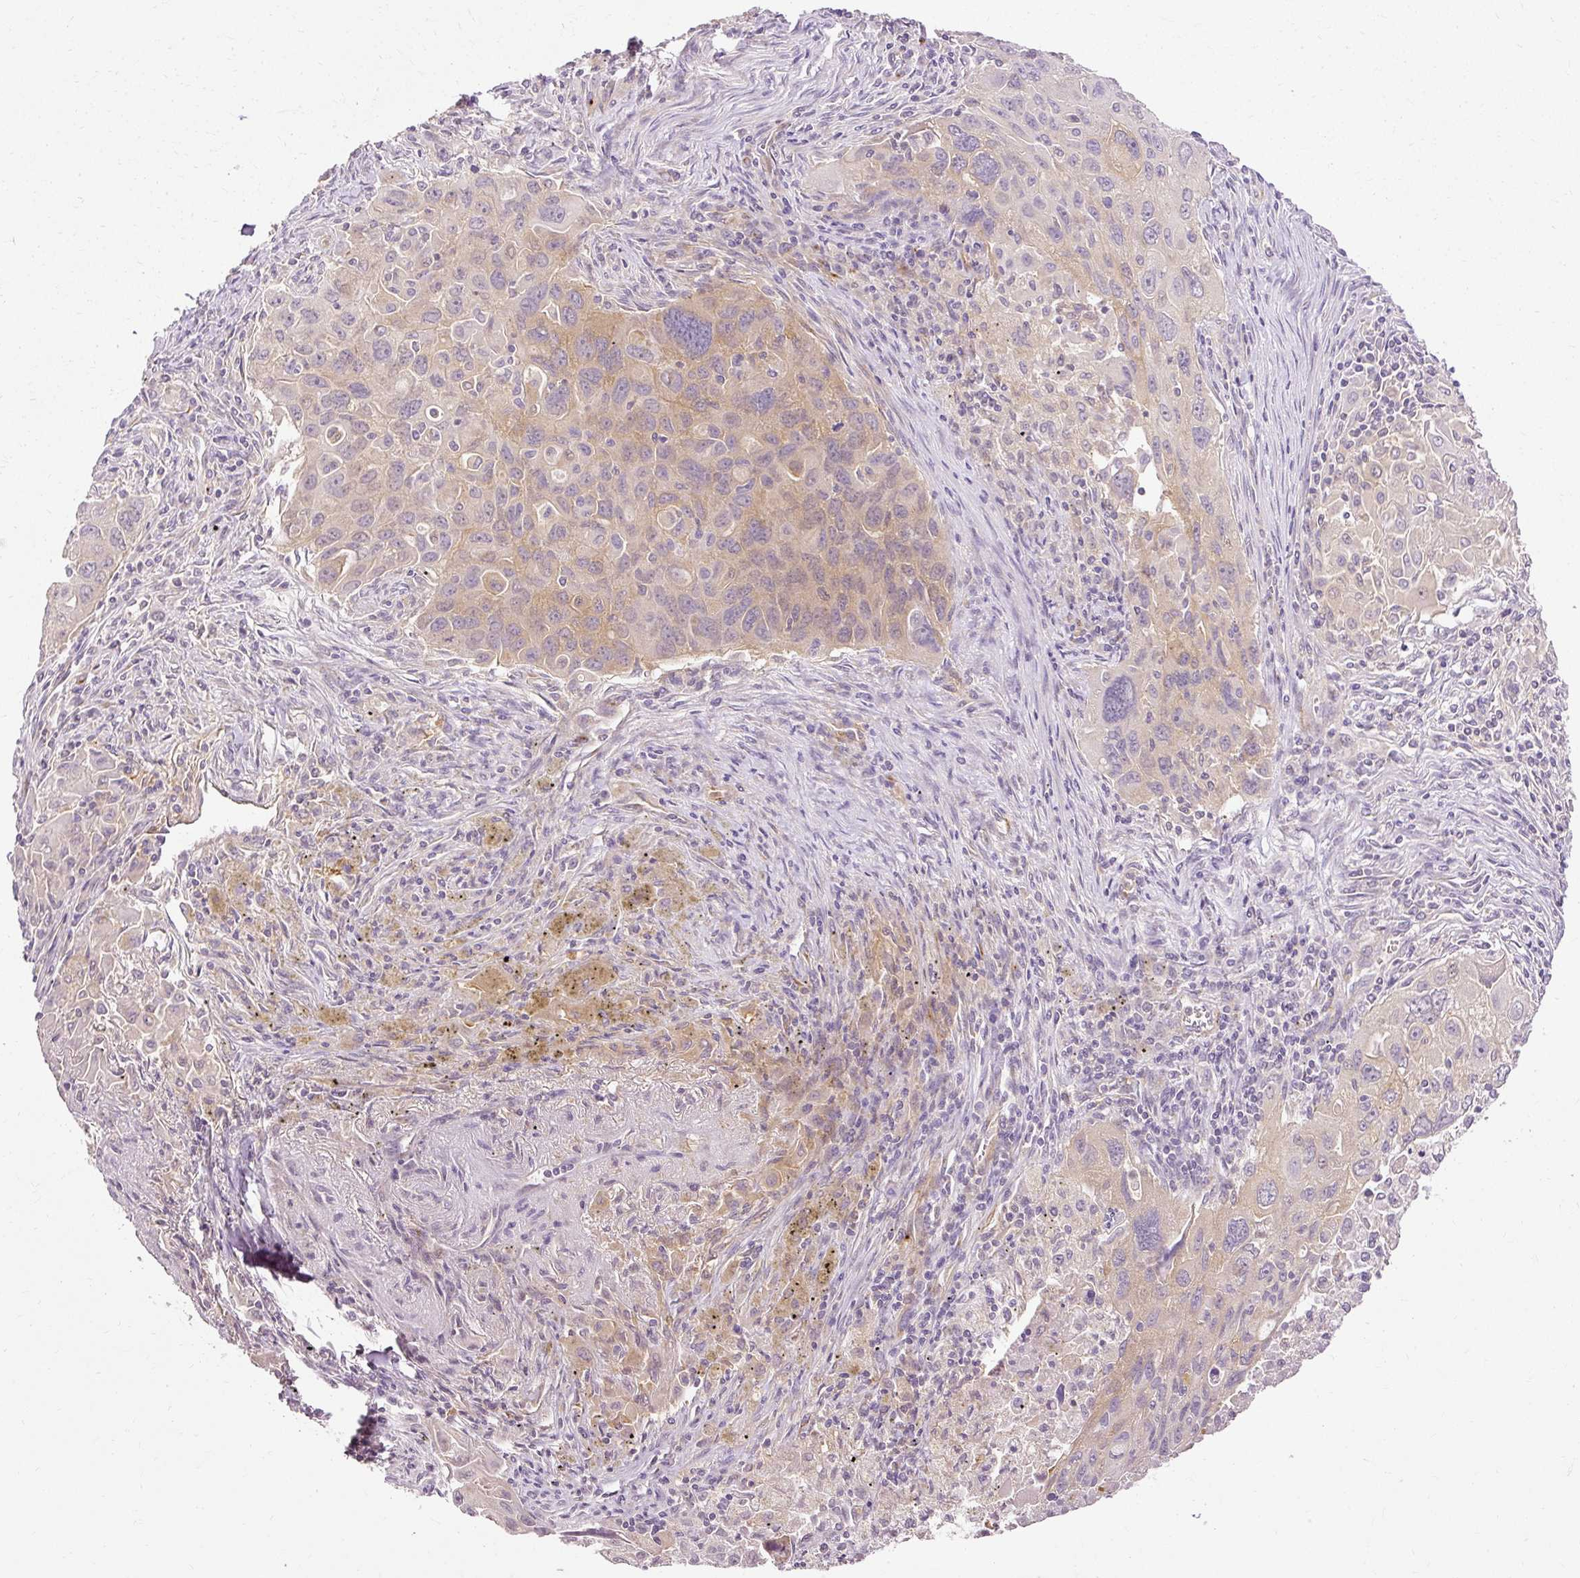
{"staining": {"intensity": "weak", "quantity": "<25%", "location": "cytoplasmic/membranous"}, "tissue": "lung cancer", "cell_type": "Tumor cells", "image_type": "cancer", "snomed": [{"axis": "morphology", "description": "Adenocarcinoma, NOS"}, {"axis": "morphology", "description": "Adenocarcinoma, metastatic, NOS"}, {"axis": "topography", "description": "Lymph node"}, {"axis": "topography", "description": "Lung"}], "caption": "A high-resolution histopathology image shows immunohistochemistry staining of lung cancer, which exhibits no significant staining in tumor cells.", "gene": "ARMH3", "patient": {"sex": "female", "age": 42}}